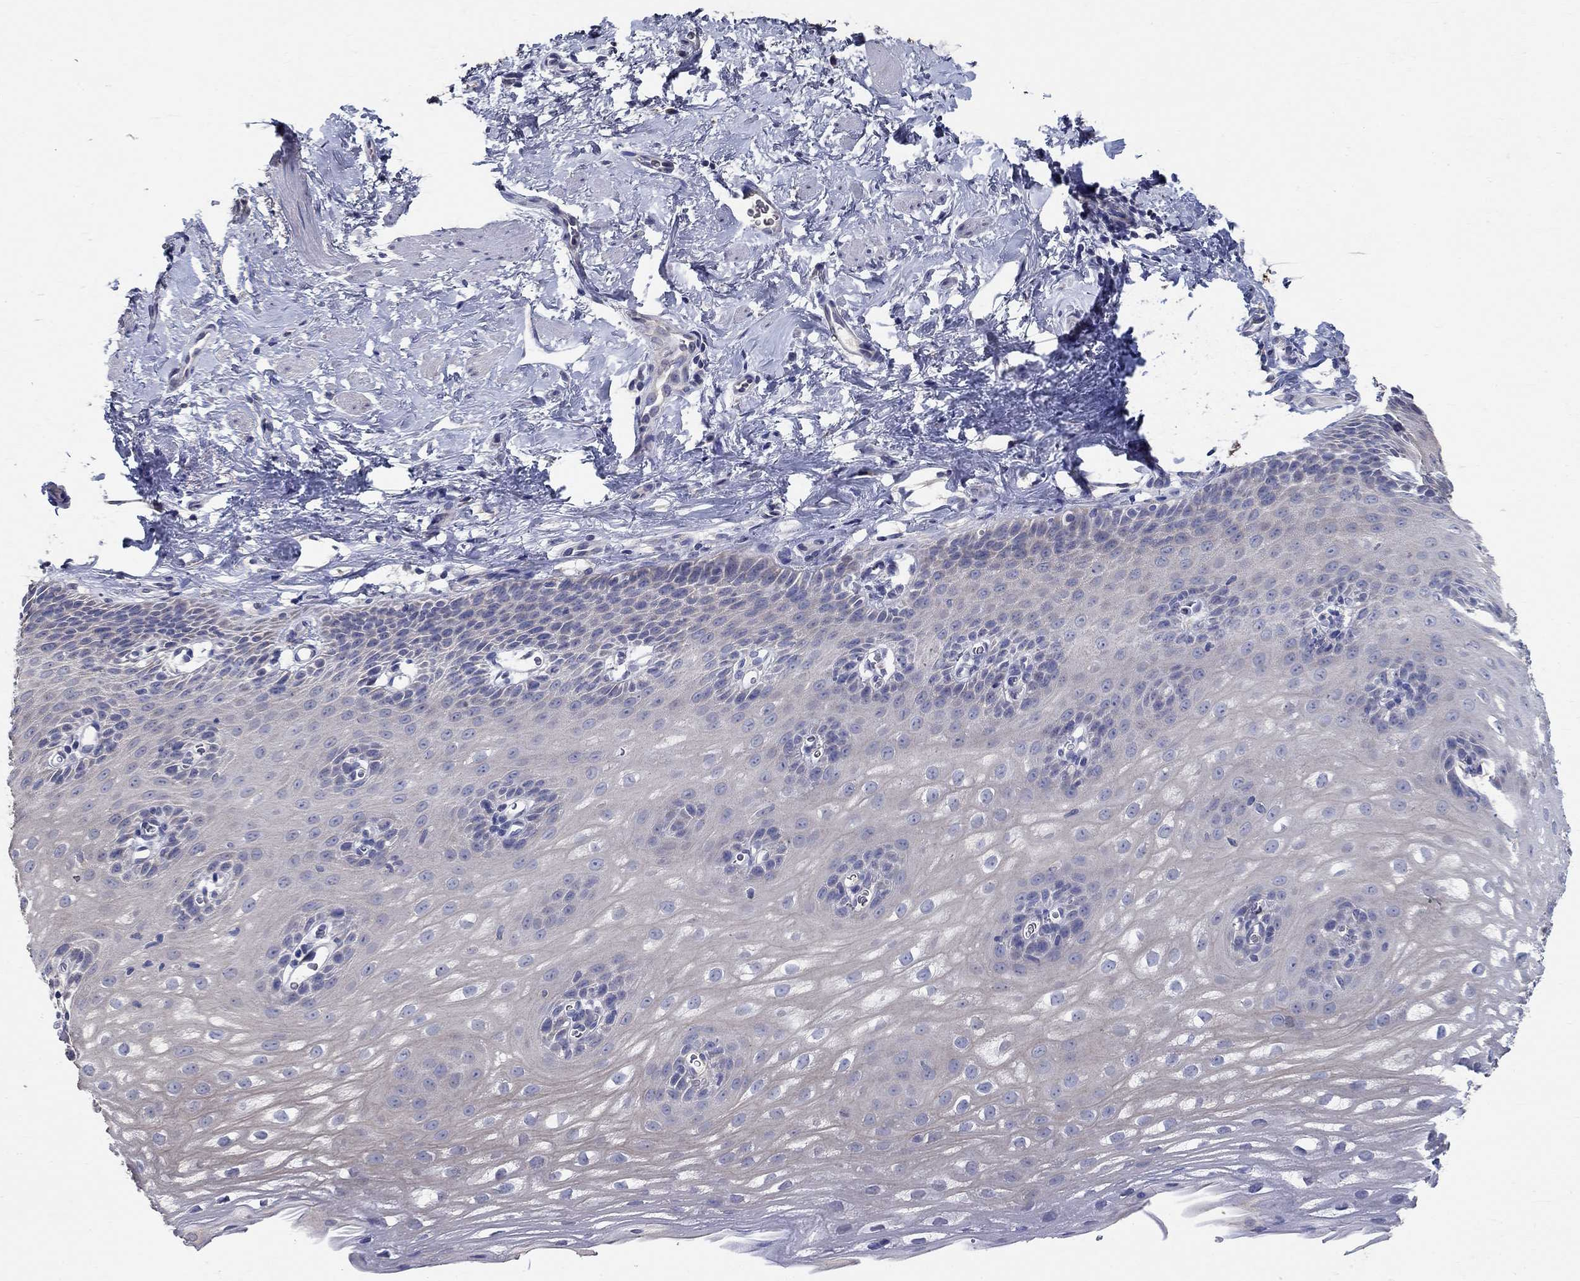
{"staining": {"intensity": "negative", "quantity": "none", "location": "none"}, "tissue": "esophagus", "cell_type": "Squamous epithelial cells", "image_type": "normal", "snomed": [{"axis": "morphology", "description": "Normal tissue, NOS"}, {"axis": "topography", "description": "Esophagus"}], "caption": "A histopathology image of human esophagus is negative for staining in squamous epithelial cells. (Brightfield microscopy of DAB immunohistochemistry at high magnification).", "gene": "PROZ", "patient": {"sex": "male", "age": 64}}